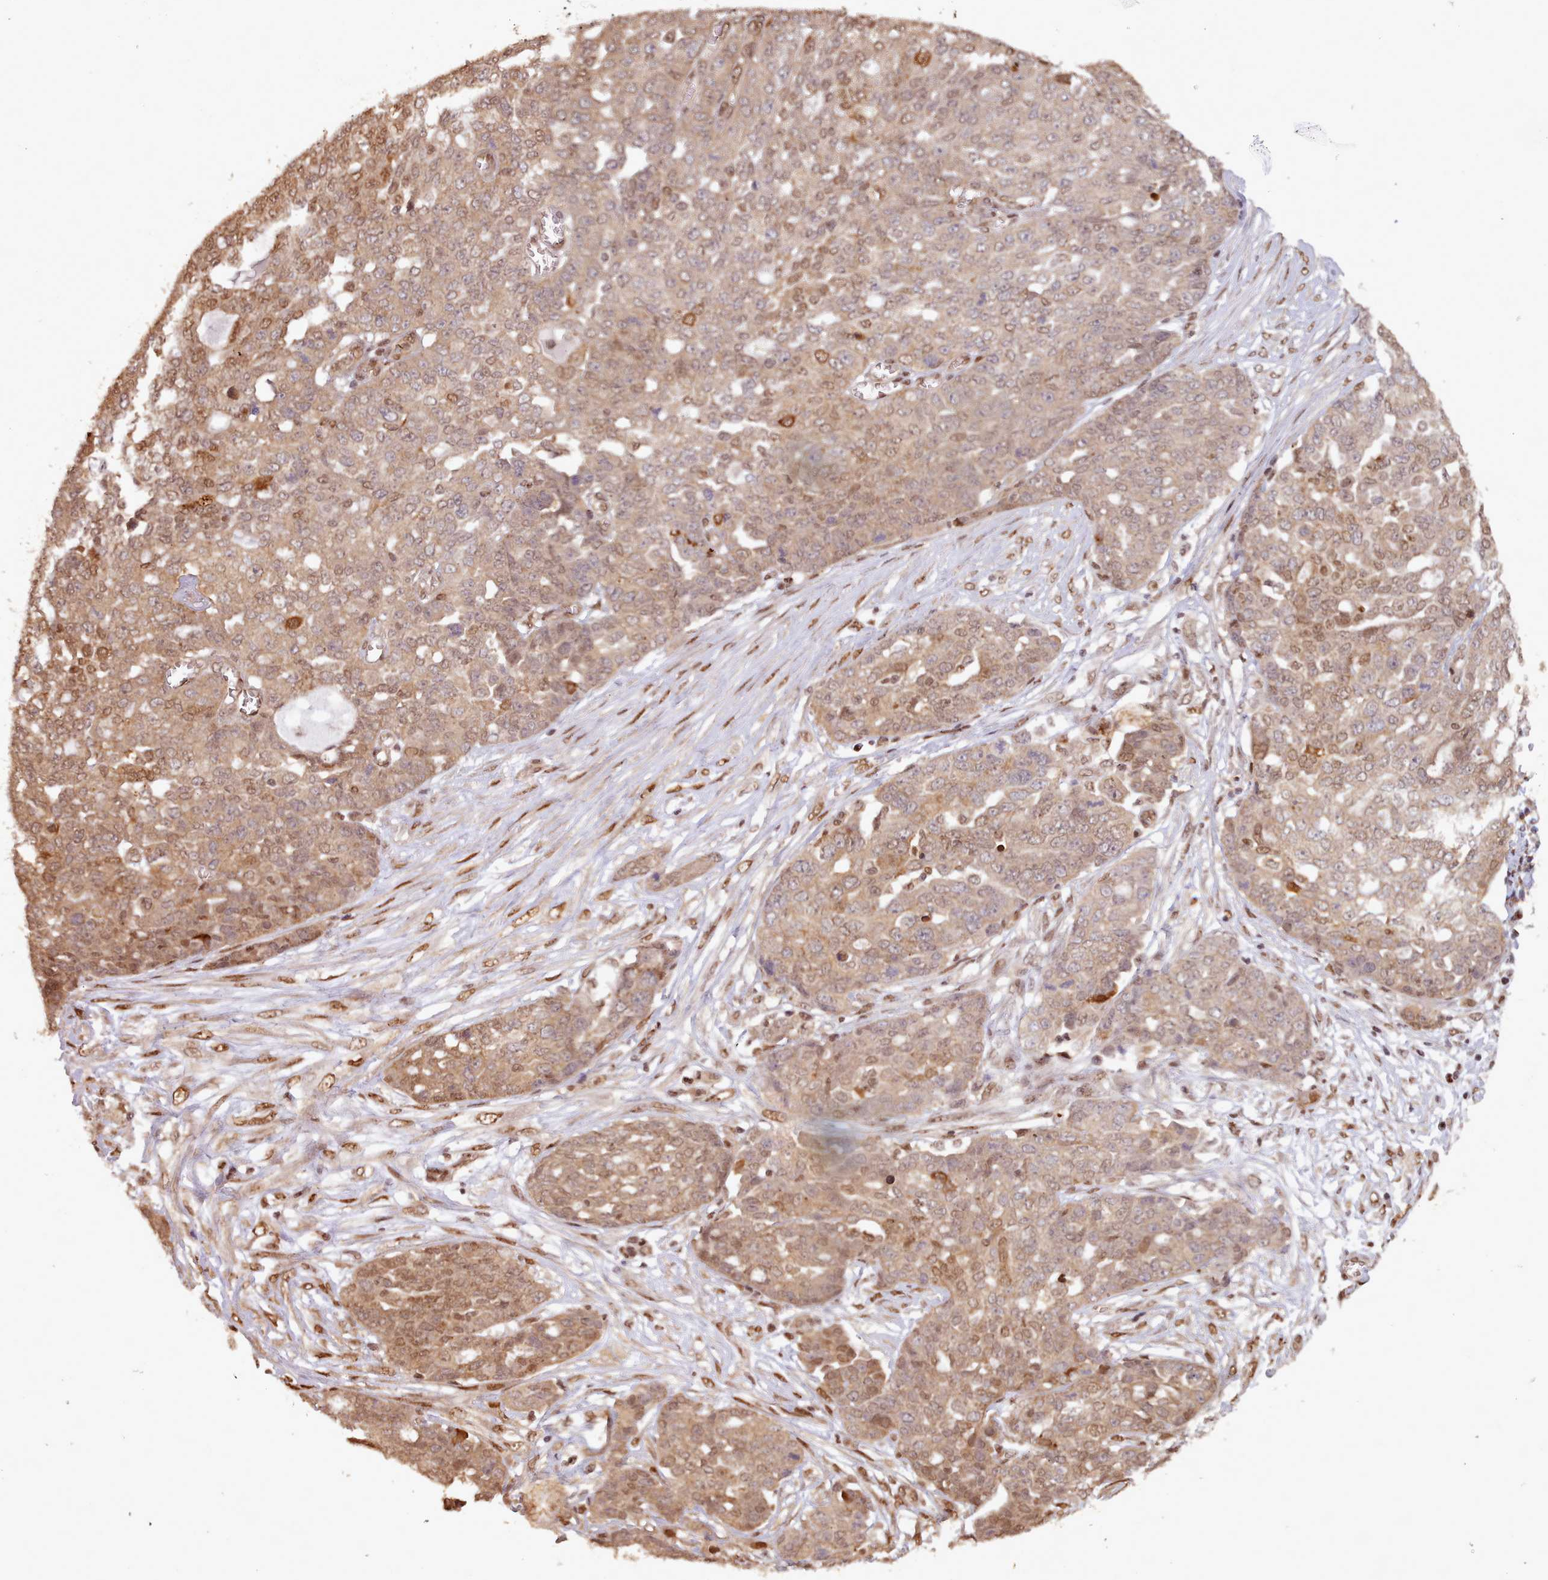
{"staining": {"intensity": "weak", "quantity": "25%-75%", "location": "cytoplasmic/membranous,nuclear"}, "tissue": "ovarian cancer", "cell_type": "Tumor cells", "image_type": "cancer", "snomed": [{"axis": "morphology", "description": "Cystadenocarcinoma, serous, NOS"}, {"axis": "topography", "description": "Soft tissue"}, {"axis": "topography", "description": "Ovary"}], "caption": "Immunohistochemical staining of ovarian serous cystadenocarcinoma shows low levels of weak cytoplasmic/membranous and nuclear staining in approximately 25%-75% of tumor cells.", "gene": "RPS27A", "patient": {"sex": "female", "age": 57}}